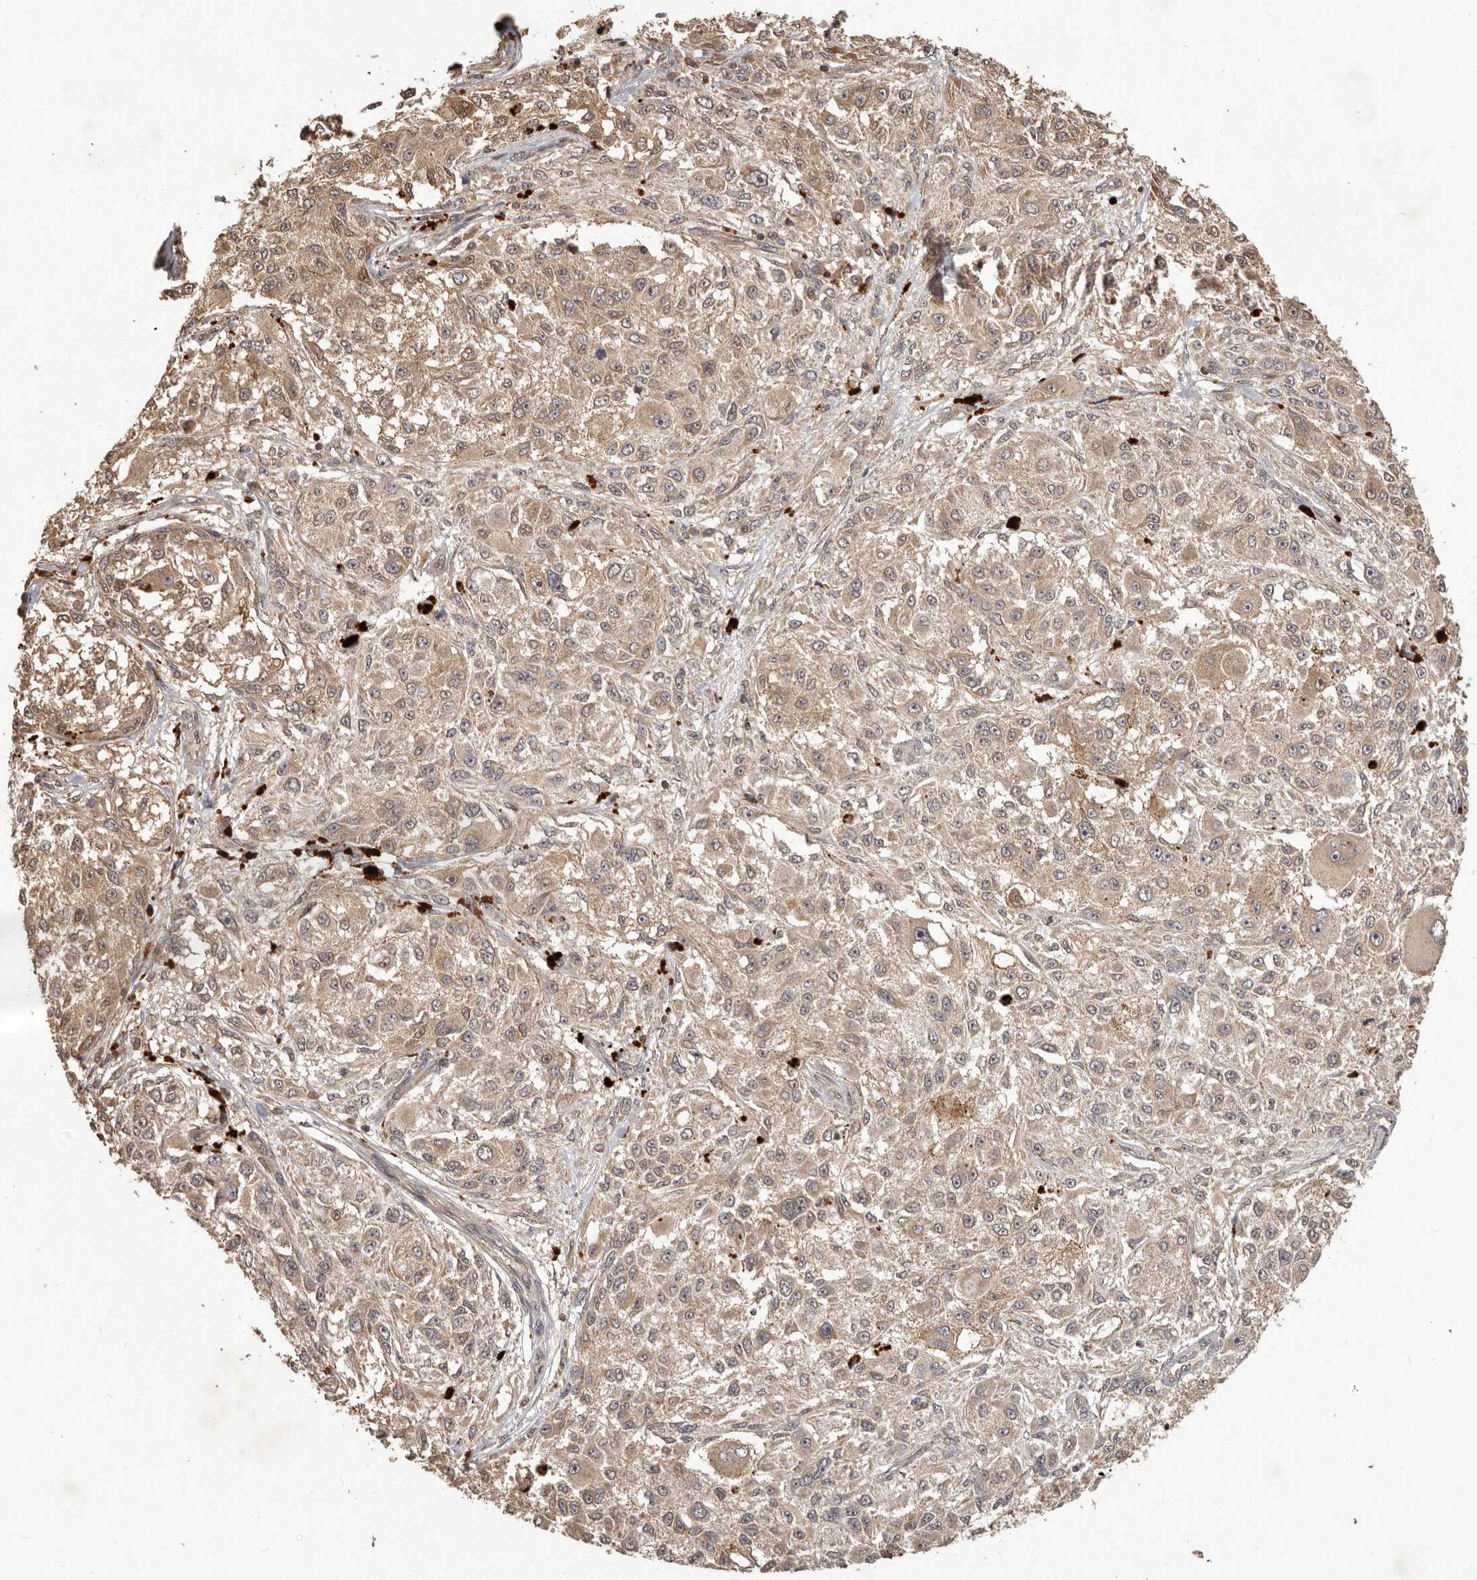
{"staining": {"intensity": "weak", "quantity": ">75%", "location": "cytoplasmic/membranous"}, "tissue": "melanoma", "cell_type": "Tumor cells", "image_type": "cancer", "snomed": [{"axis": "morphology", "description": "Necrosis, NOS"}, {"axis": "morphology", "description": "Malignant melanoma, NOS"}, {"axis": "topography", "description": "Skin"}], "caption": "Protein analysis of malignant melanoma tissue shows weak cytoplasmic/membranous expression in approximately >75% of tumor cells.", "gene": "MTO1", "patient": {"sex": "female", "age": 87}}